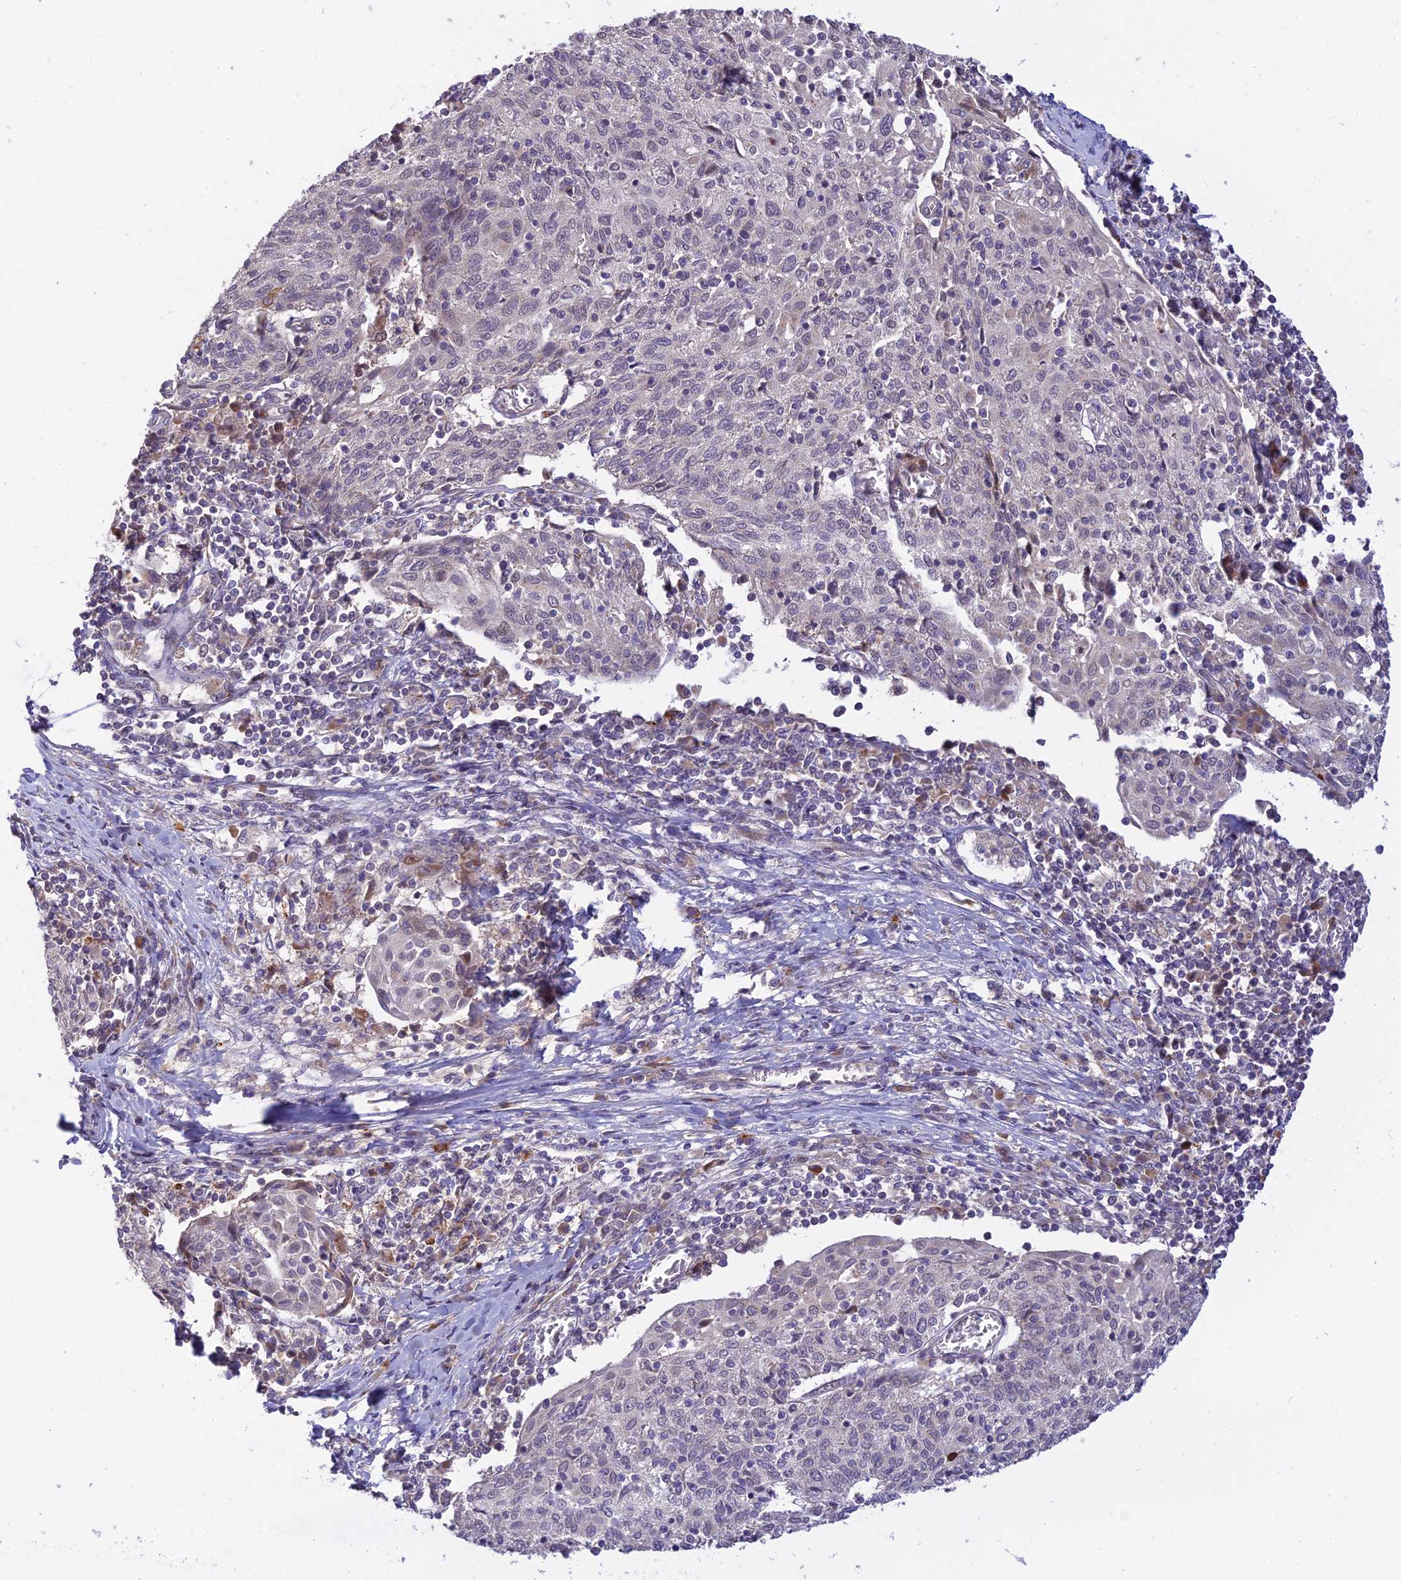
{"staining": {"intensity": "negative", "quantity": "none", "location": "none"}, "tissue": "cervical cancer", "cell_type": "Tumor cells", "image_type": "cancer", "snomed": [{"axis": "morphology", "description": "Squamous cell carcinoma, NOS"}, {"axis": "topography", "description": "Cervix"}], "caption": "A high-resolution photomicrograph shows immunohistochemistry staining of cervical cancer, which shows no significant positivity in tumor cells.", "gene": "ASPDH", "patient": {"sex": "female", "age": 52}}